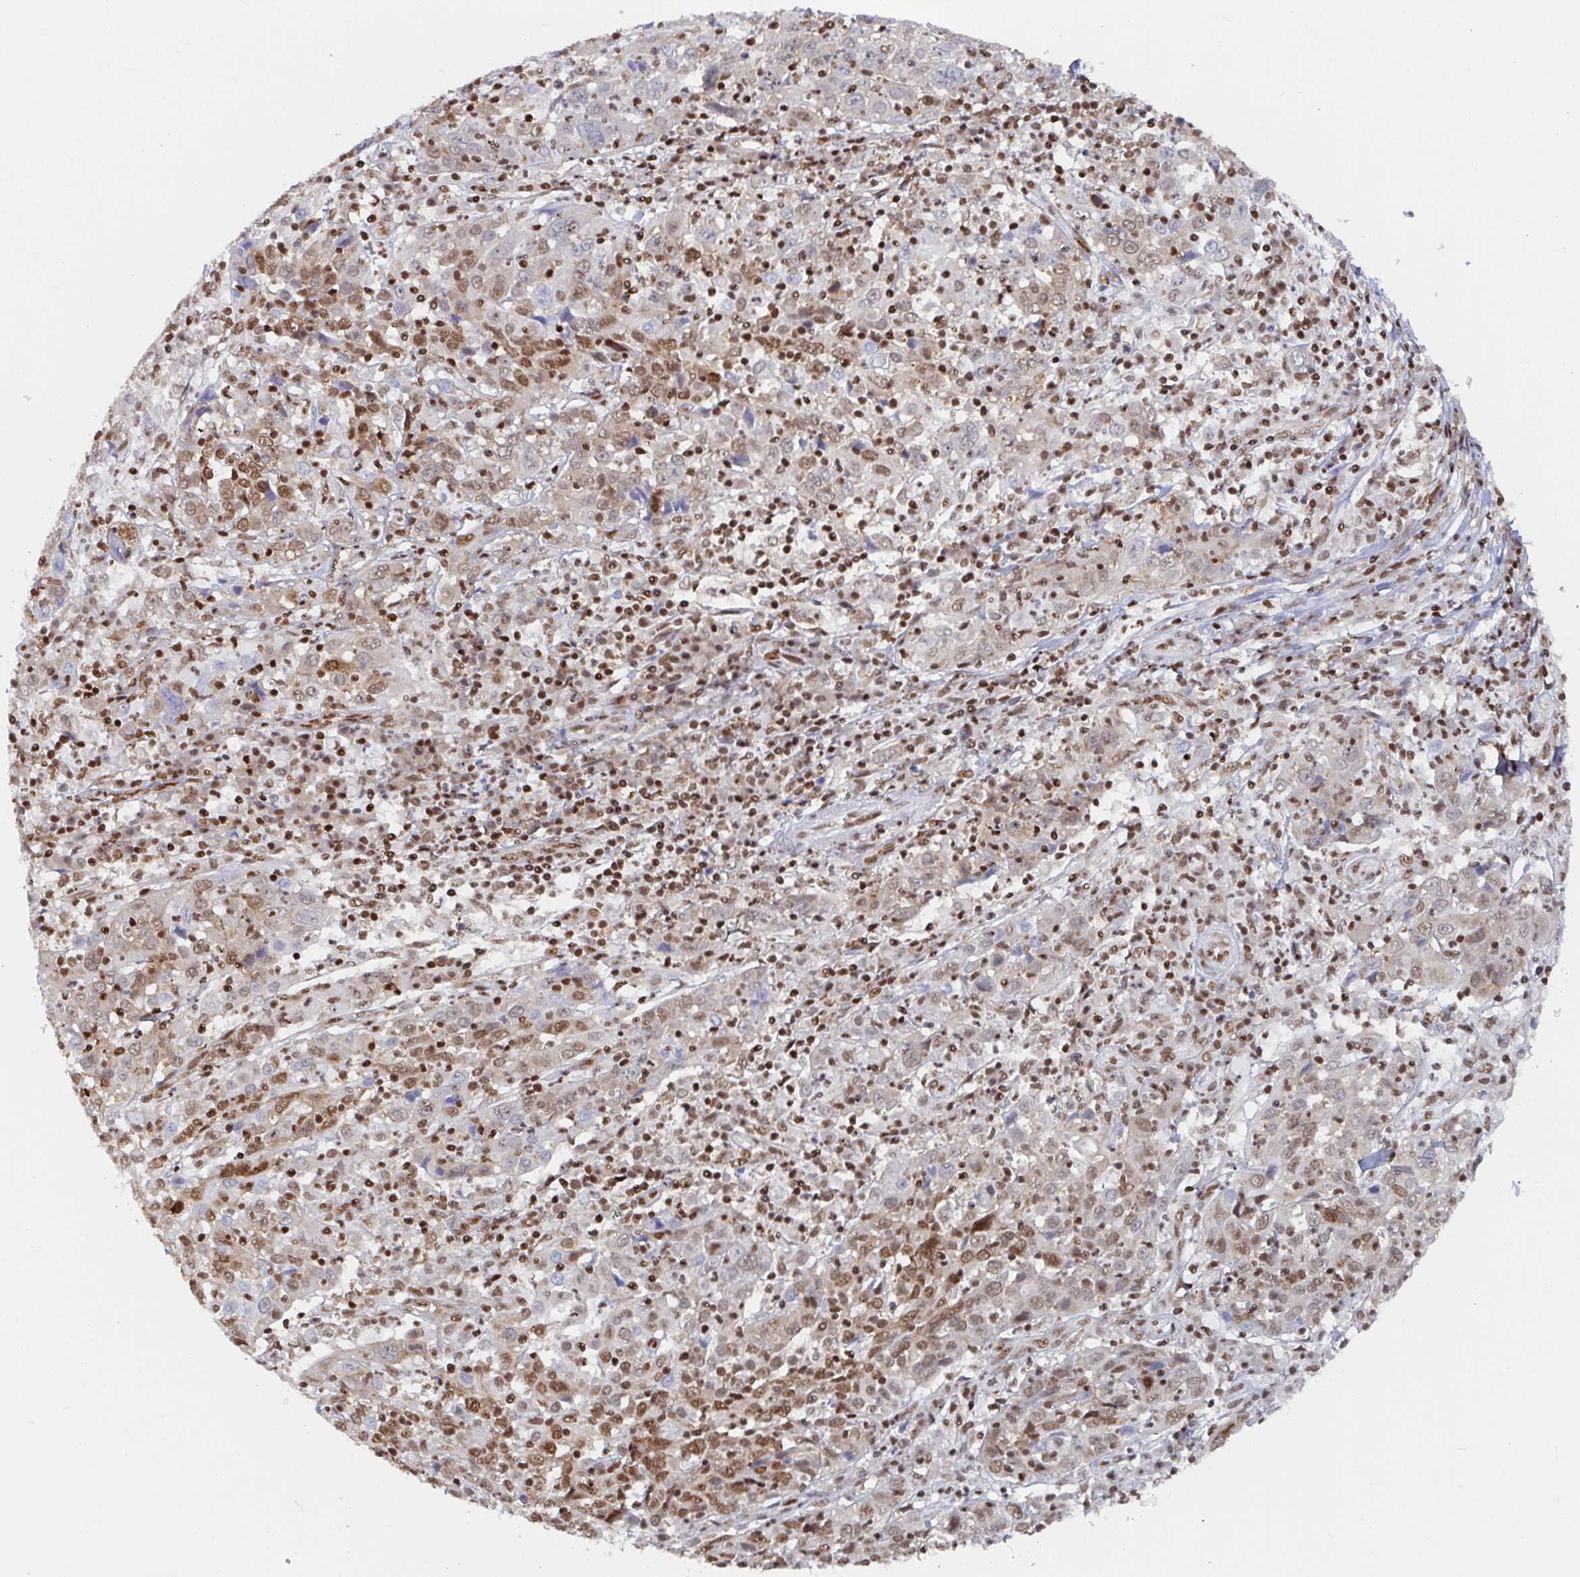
{"staining": {"intensity": "moderate", "quantity": ">75%", "location": "nuclear"}, "tissue": "cervical cancer", "cell_type": "Tumor cells", "image_type": "cancer", "snomed": [{"axis": "morphology", "description": "Squamous cell carcinoma, NOS"}, {"axis": "topography", "description": "Cervix"}], "caption": "Brown immunohistochemical staining in cervical squamous cell carcinoma reveals moderate nuclear positivity in about >75% of tumor cells.", "gene": "EWSR1", "patient": {"sex": "female", "age": 46}}